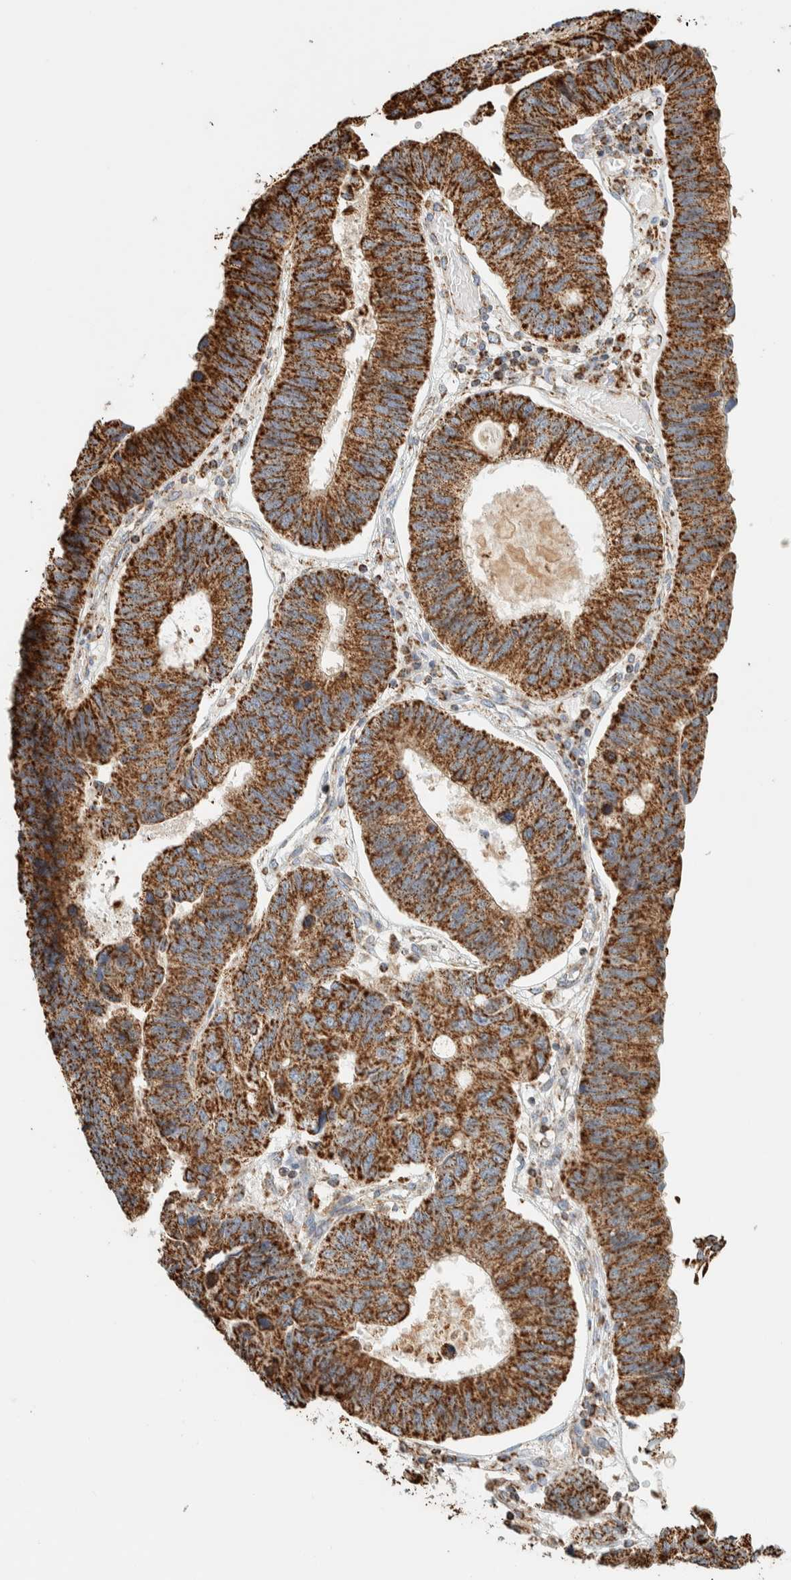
{"staining": {"intensity": "strong", "quantity": ">75%", "location": "cytoplasmic/membranous"}, "tissue": "stomach cancer", "cell_type": "Tumor cells", "image_type": "cancer", "snomed": [{"axis": "morphology", "description": "Adenocarcinoma, NOS"}, {"axis": "topography", "description": "Stomach"}], "caption": "Stomach cancer stained for a protein (brown) exhibits strong cytoplasmic/membranous positive expression in about >75% of tumor cells.", "gene": "ZNF454", "patient": {"sex": "male", "age": 59}}